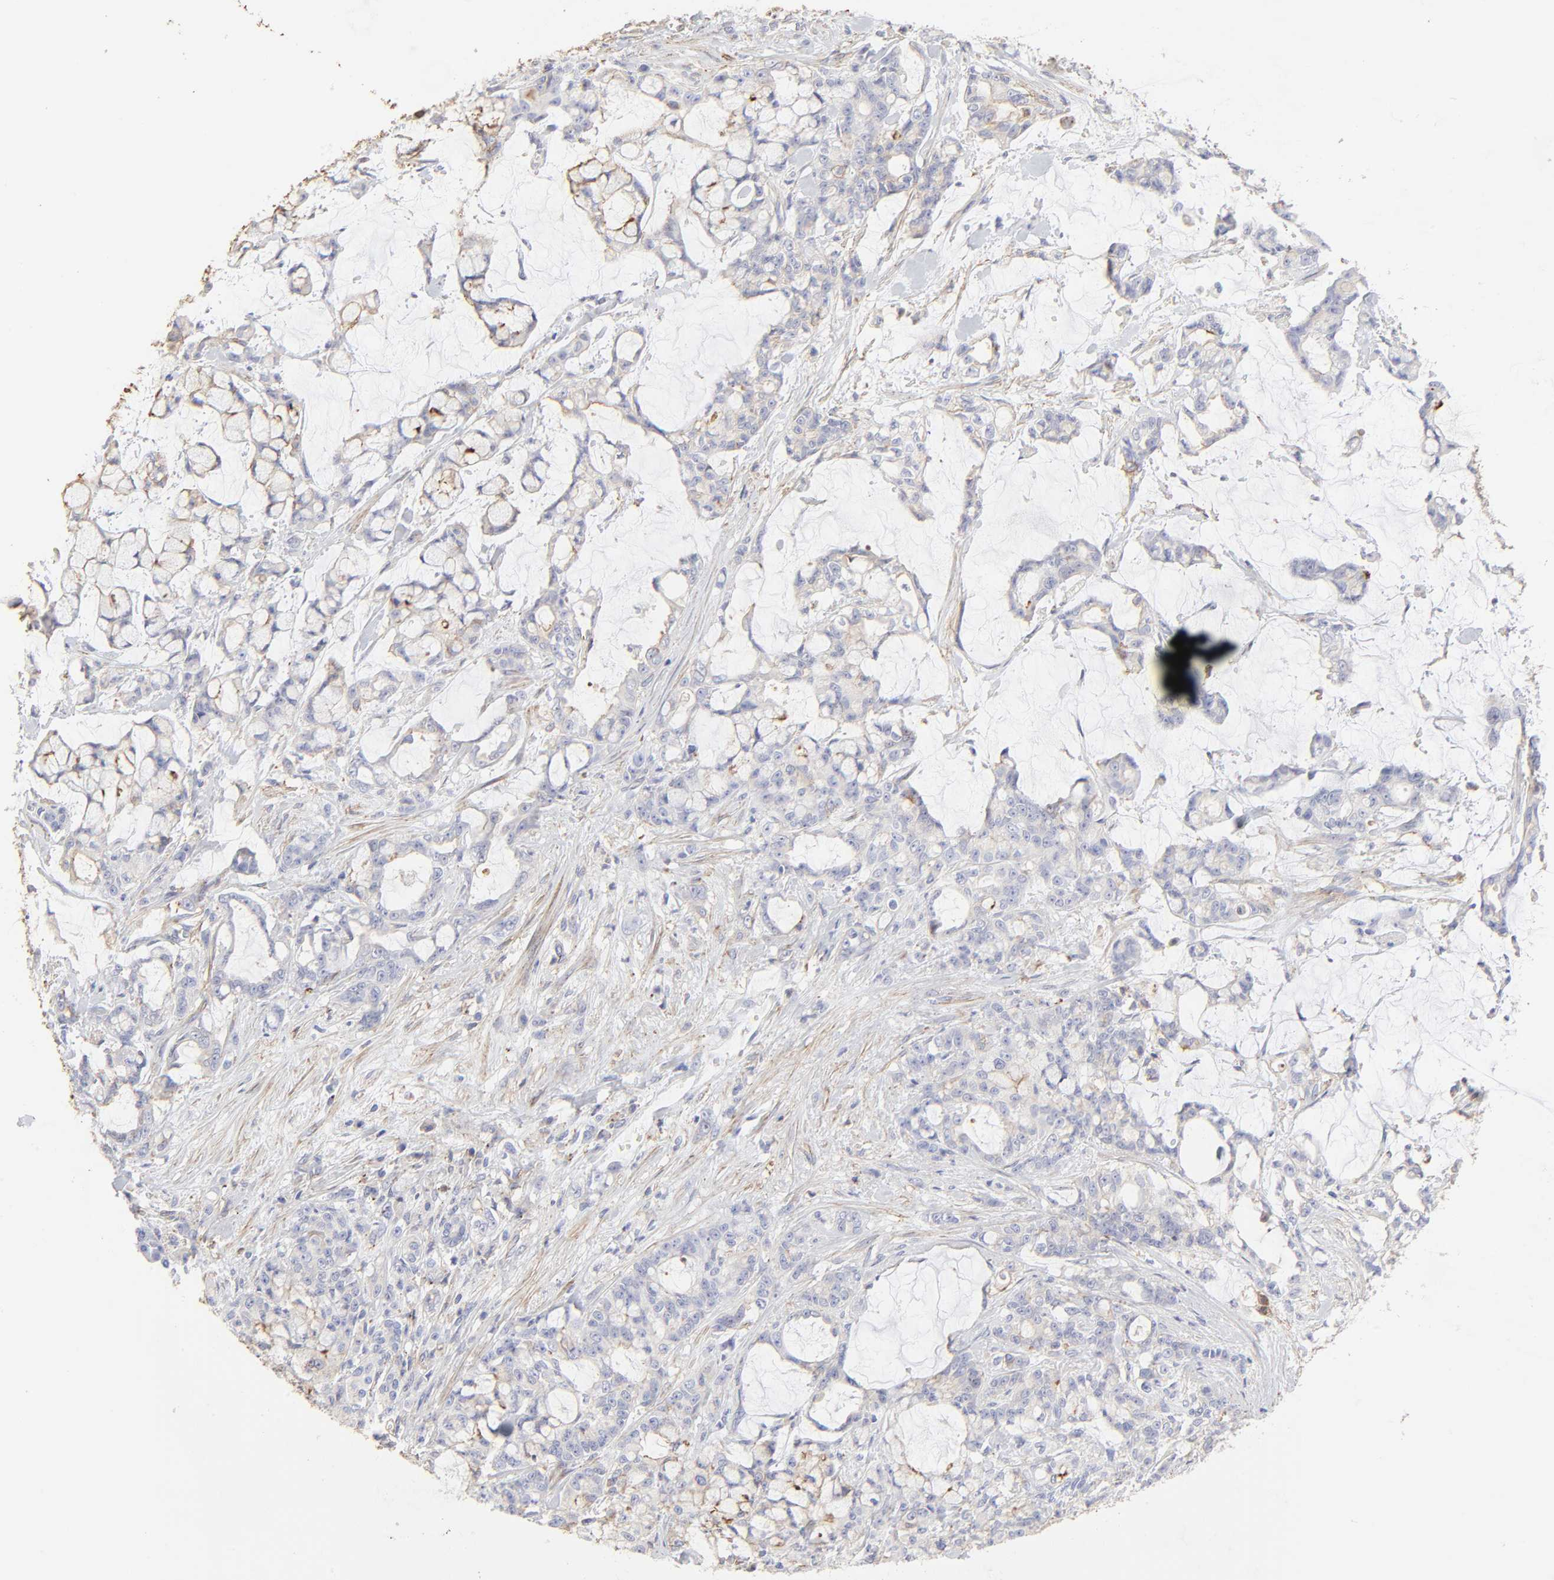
{"staining": {"intensity": "negative", "quantity": "none", "location": "none"}, "tissue": "pancreatic cancer", "cell_type": "Tumor cells", "image_type": "cancer", "snomed": [{"axis": "morphology", "description": "Adenocarcinoma, NOS"}, {"axis": "topography", "description": "Pancreas"}], "caption": "The immunohistochemistry photomicrograph has no significant positivity in tumor cells of pancreatic cancer tissue.", "gene": "ANXA6", "patient": {"sex": "female", "age": 73}}